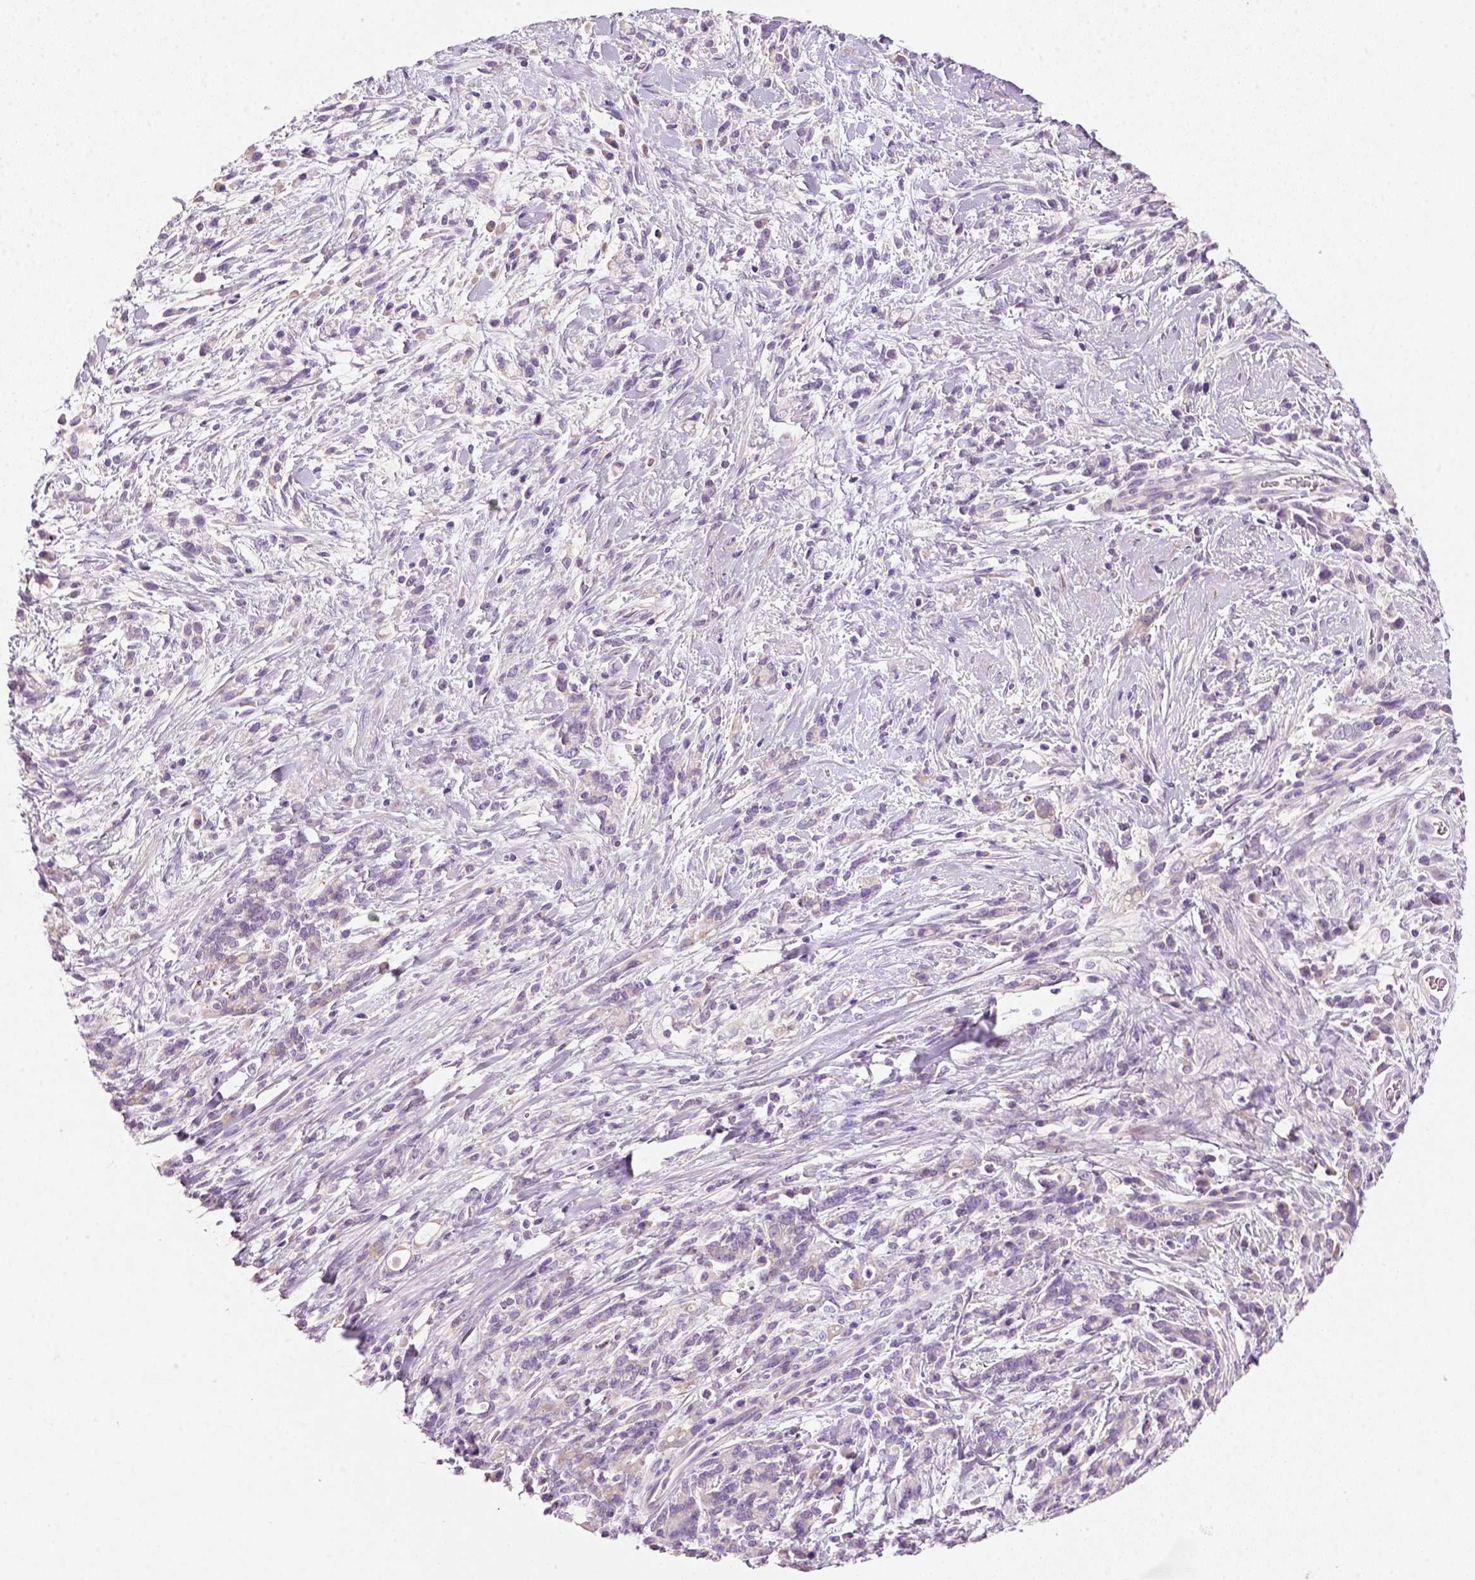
{"staining": {"intensity": "weak", "quantity": ">75%", "location": "cytoplasmic/membranous"}, "tissue": "stomach cancer", "cell_type": "Tumor cells", "image_type": "cancer", "snomed": [{"axis": "morphology", "description": "Adenocarcinoma, NOS"}, {"axis": "topography", "description": "Stomach"}], "caption": "Protein expression analysis of human stomach cancer reveals weak cytoplasmic/membranous staining in approximately >75% of tumor cells. The protein of interest is shown in brown color, while the nuclei are stained blue.", "gene": "NUDT6", "patient": {"sex": "female", "age": 57}}